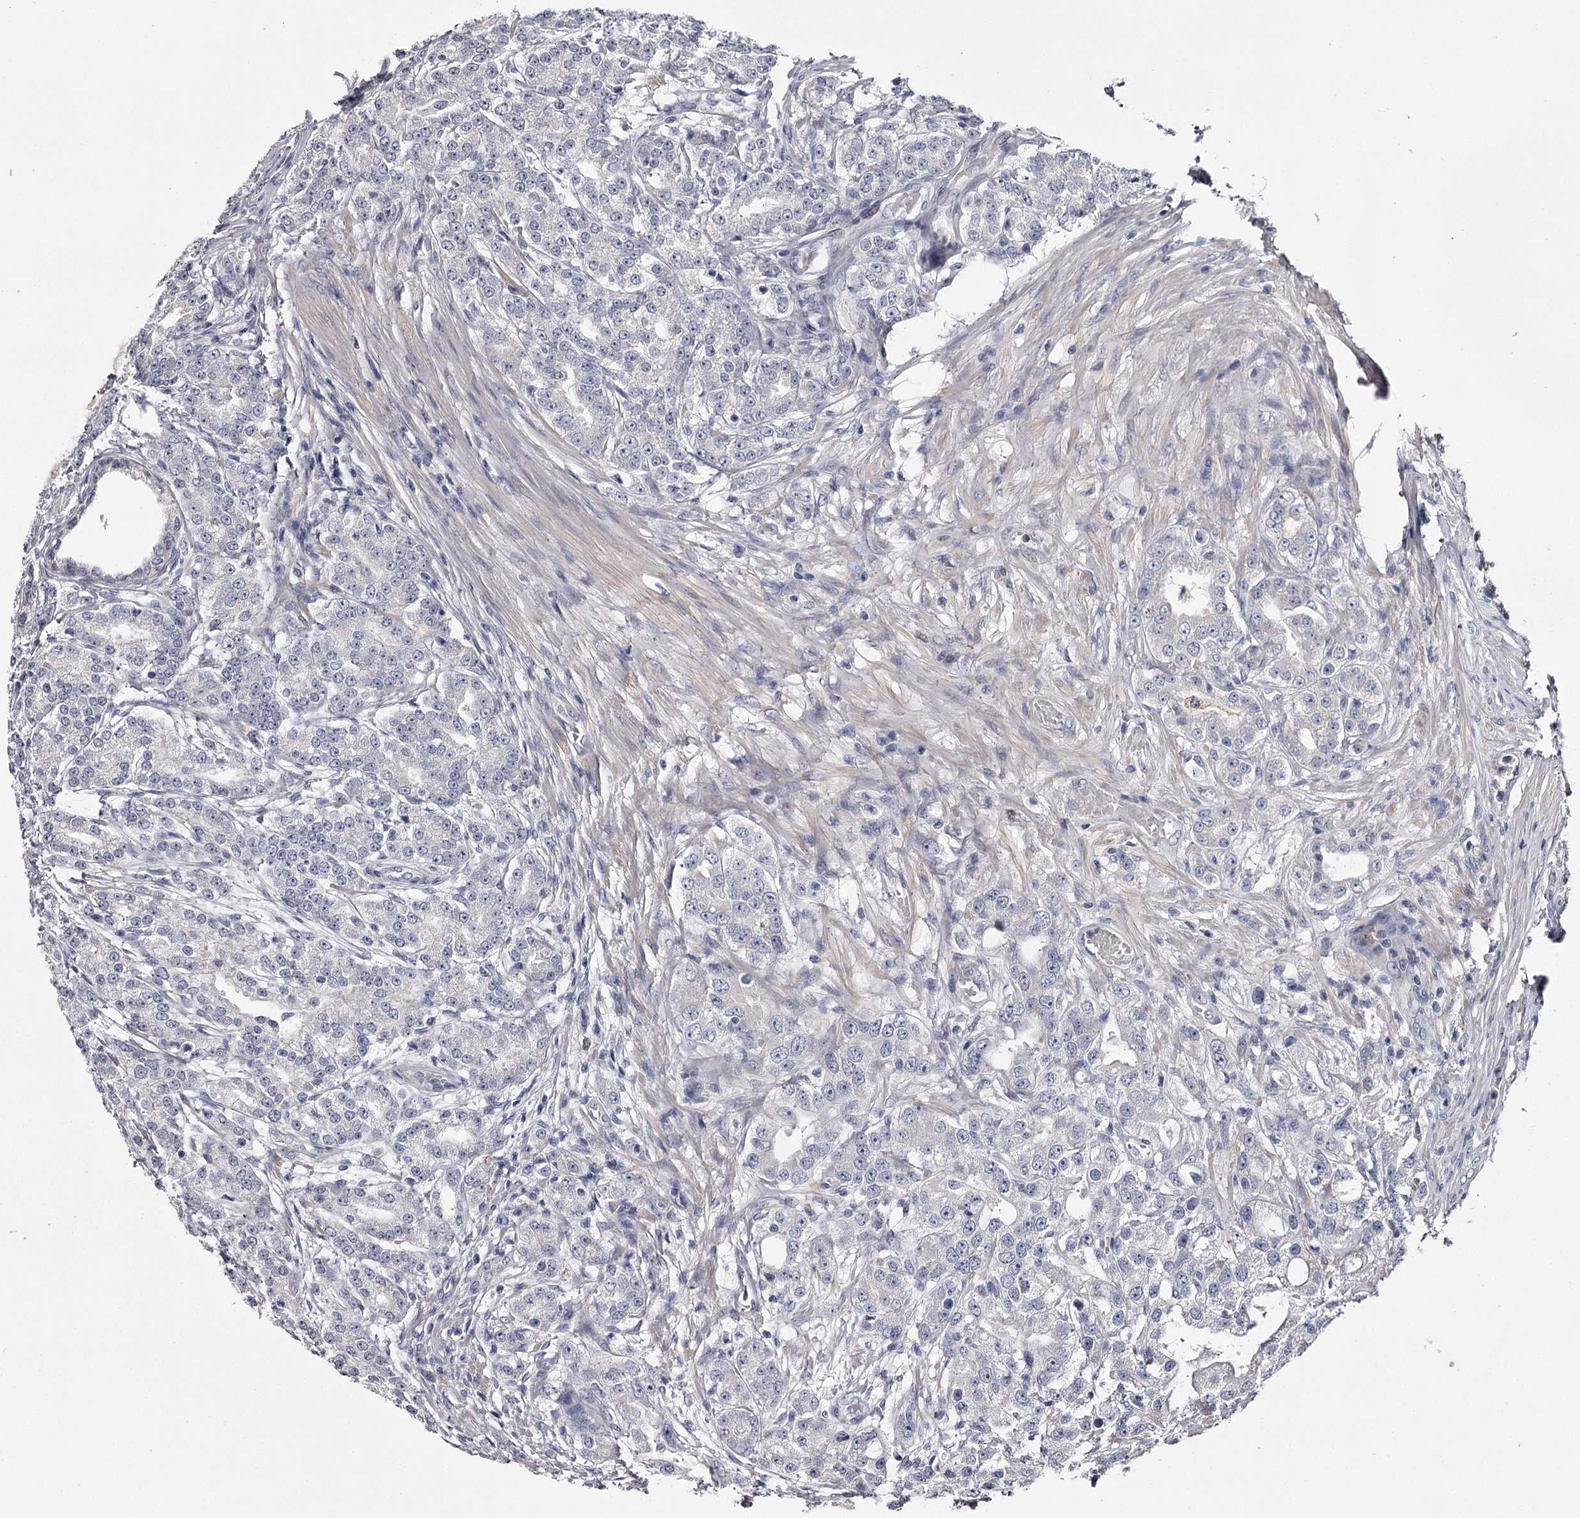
{"staining": {"intensity": "negative", "quantity": "none", "location": "none"}, "tissue": "prostate cancer", "cell_type": "Tumor cells", "image_type": "cancer", "snomed": [{"axis": "morphology", "description": "Adenocarcinoma, High grade"}, {"axis": "topography", "description": "Prostate"}], "caption": "DAB (3,3'-diaminobenzidine) immunohistochemical staining of prostate high-grade adenocarcinoma displays no significant positivity in tumor cells.", "gene": "FDXACB1", "patient": {"sex": "male", "age": 69}}